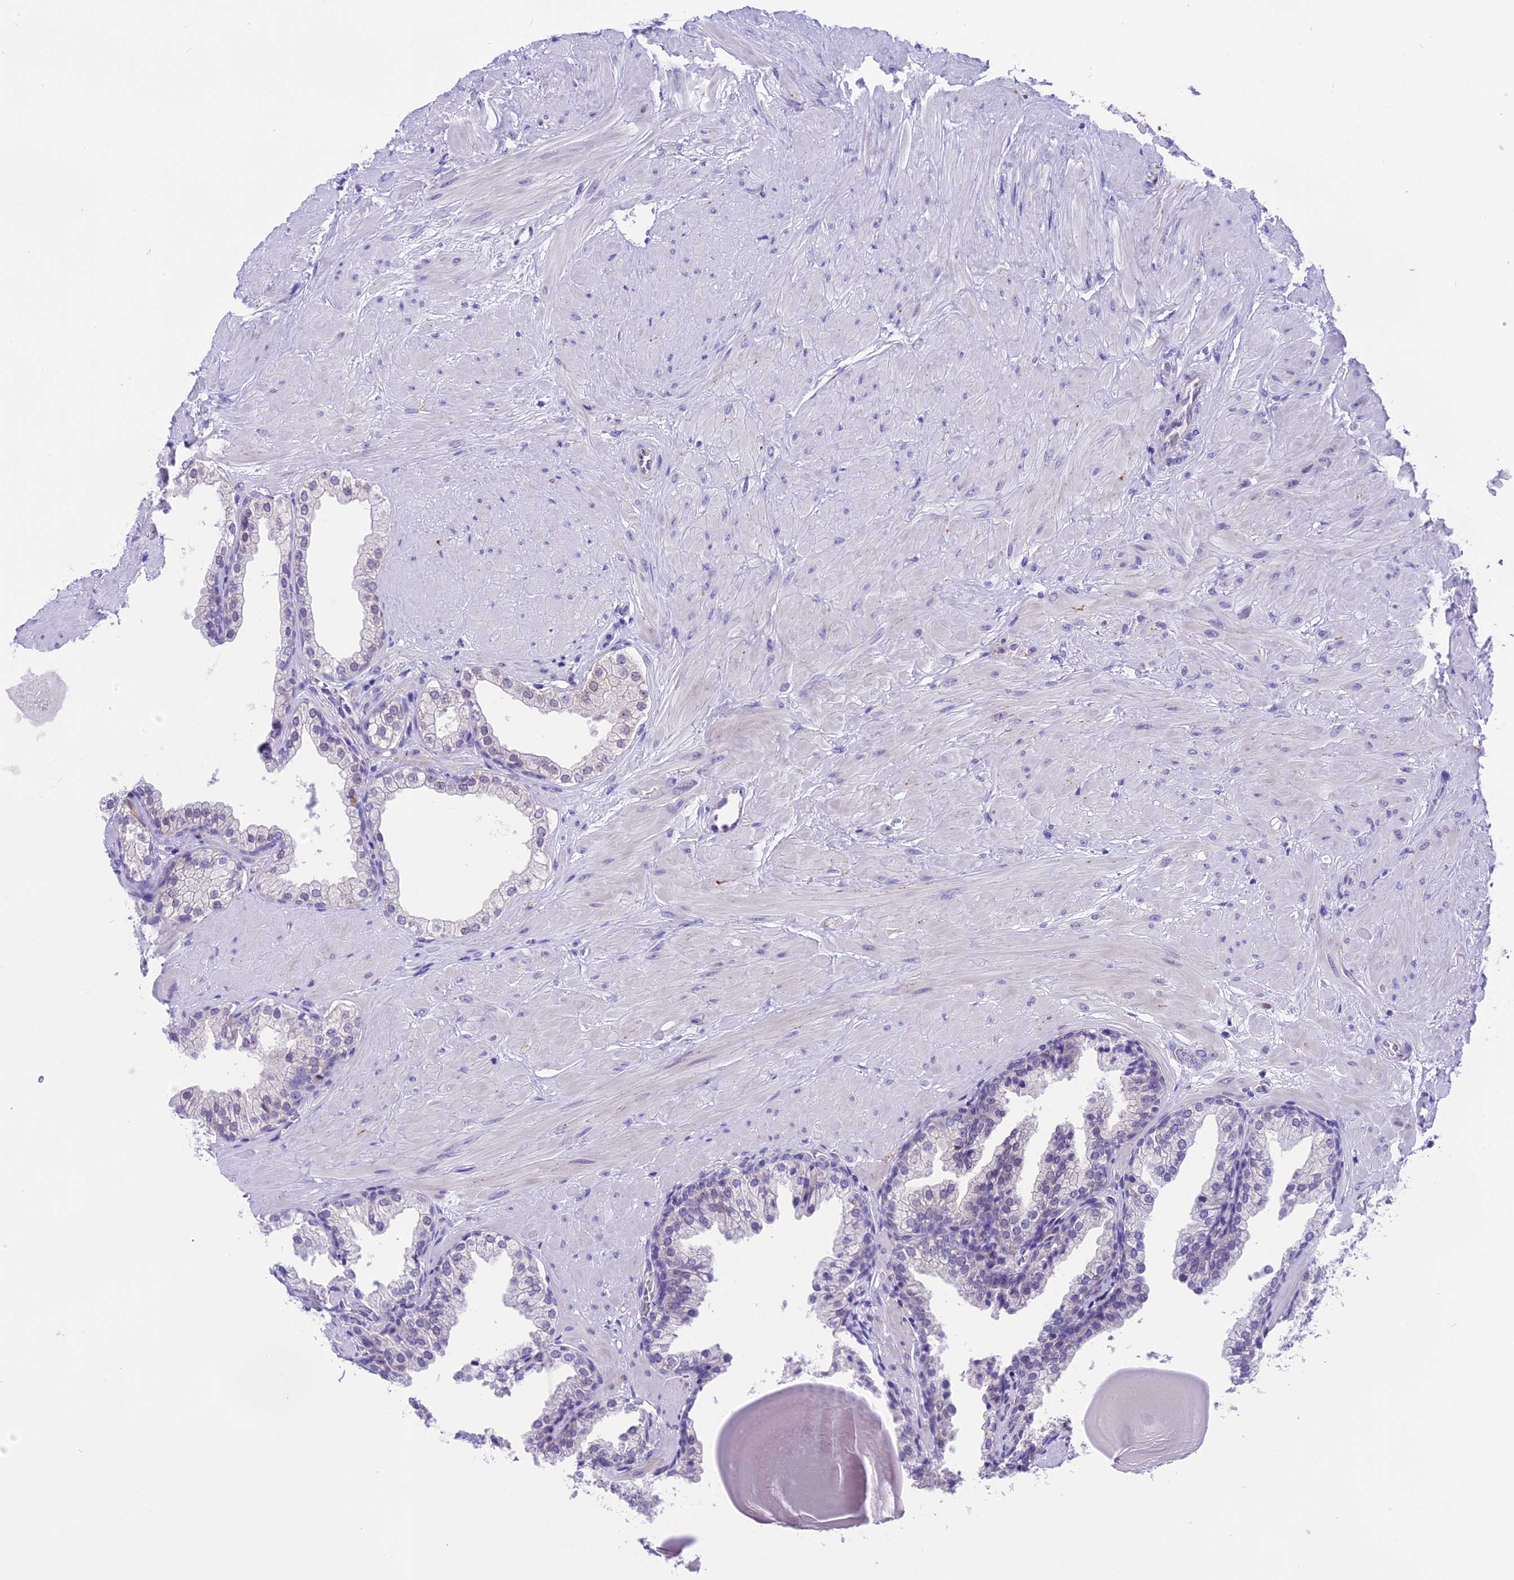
{"staining": {"intensity": "negative", "quantity": "none", "location": "none"}, "tissue": "prostate", "cell_type": "Glandular cells", "image_type": "normal", "snomed": [{"axis": "morphology", "description": "Normal tissue, NOS"}, {"axis": "topography", "description": "Prostate"}], "caption": "Immunohistochemical staining of normal prostate shows no significant staining in glandular cells. (DAB immunohistochemistry (IHC), high magnification).", "gene": "PRR15", "patient": {"sex": "male", "age": 48}}